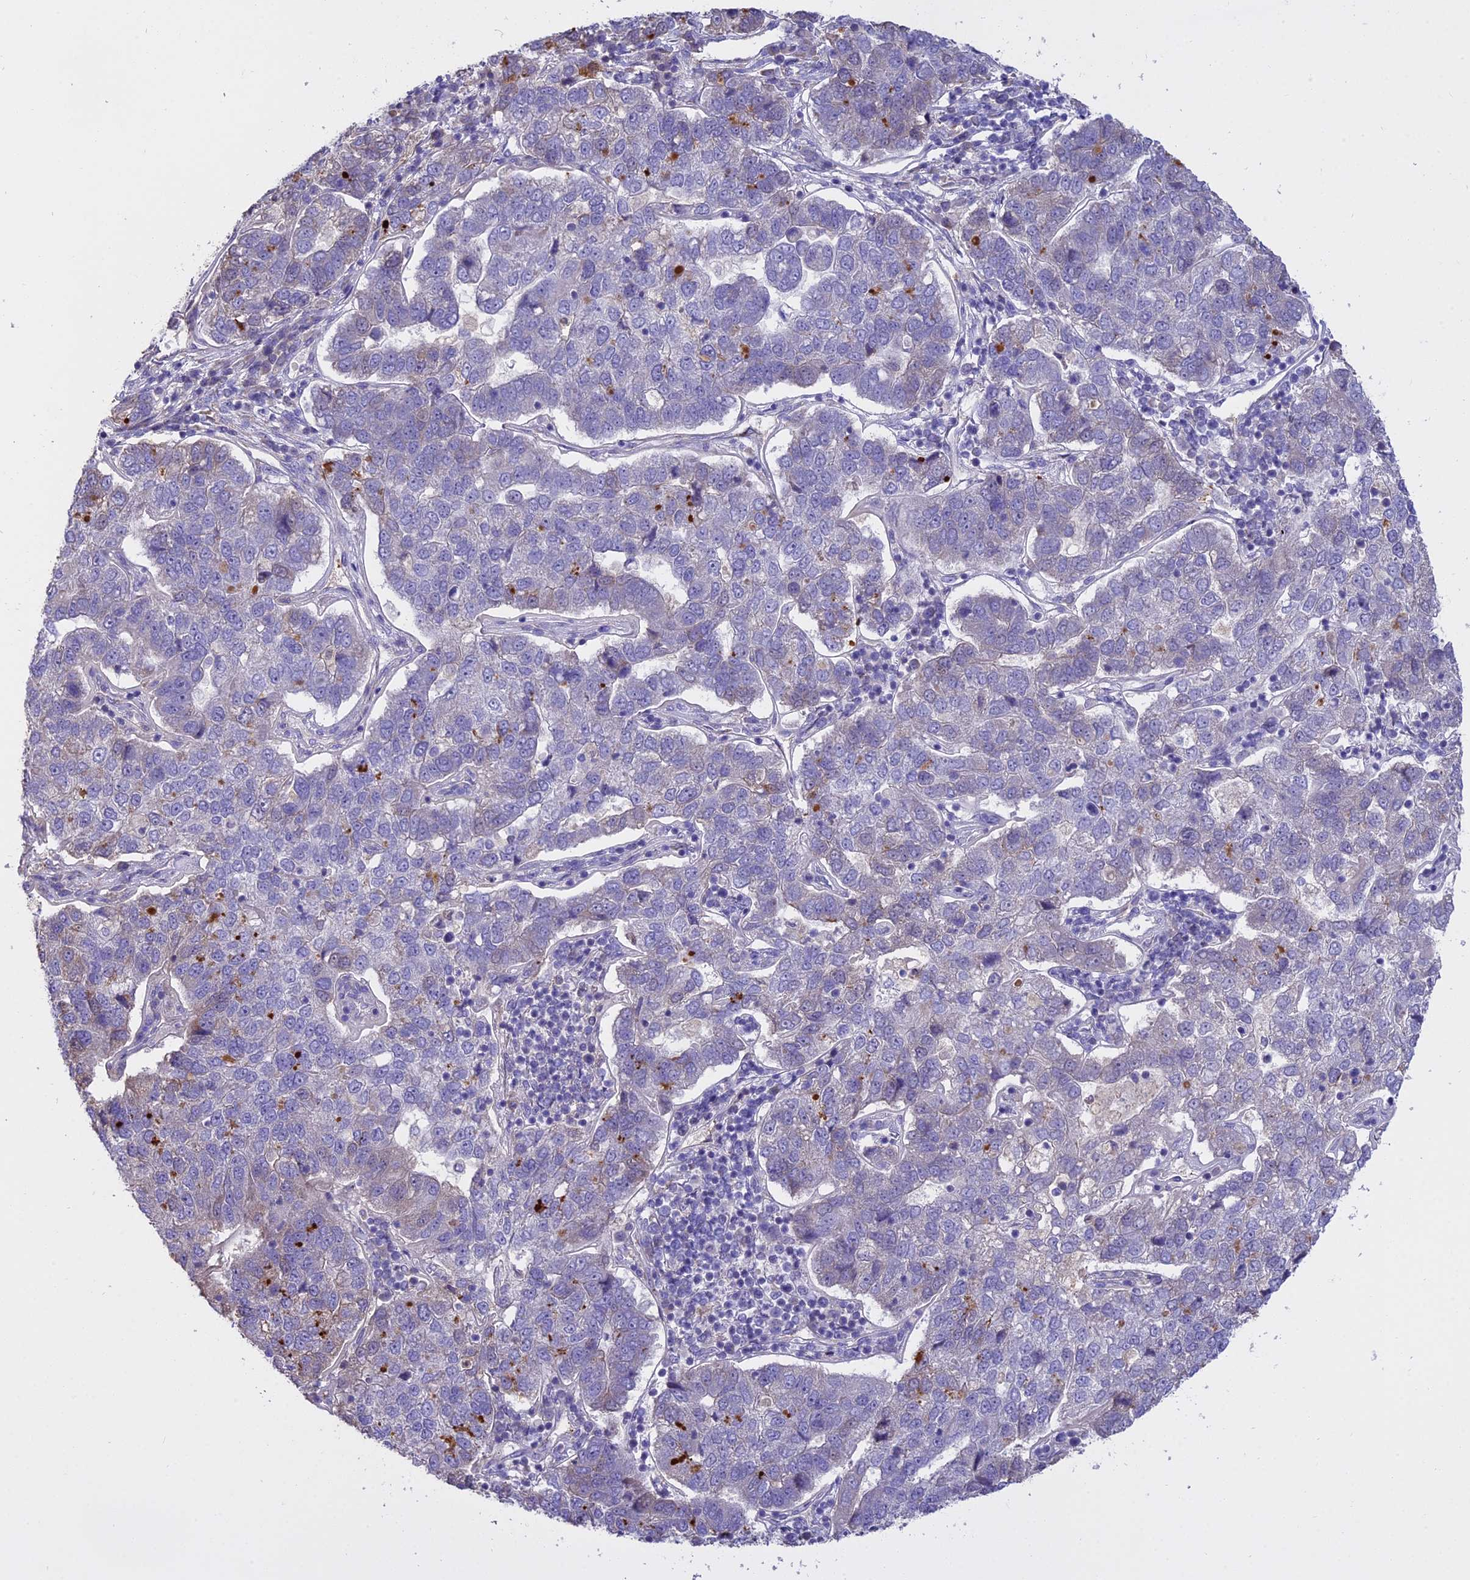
{"staining": {"intensity": "moderate", "quantity": "<25%", "location": "cytoplasmic/membranous"}, "tissue": "pancreatic cancer", "cell_type": "Tumor cells", "image_type": "cancer", "snomed": [{"axis": "morphology", "description": "Adenocarcinoma, NOS"}, {"axis": "topography", "description": "Pancreas"}], "caption": "Immunohistochemistry staining of pancreatic cancer, which displays low levels of moderate cytoplasmic/membranous expression in approximately <25% of tumor cells indicating moderate cytoplasmic/membranous protein staining. The staining was performed using DAB (3,3'-diaminobenzidine) (brown) for protein detection and nuclei were counterstained in hematoxylin (blue).", "gene": "WFDC2", "patient": {"sex": "female", "age": 61}}